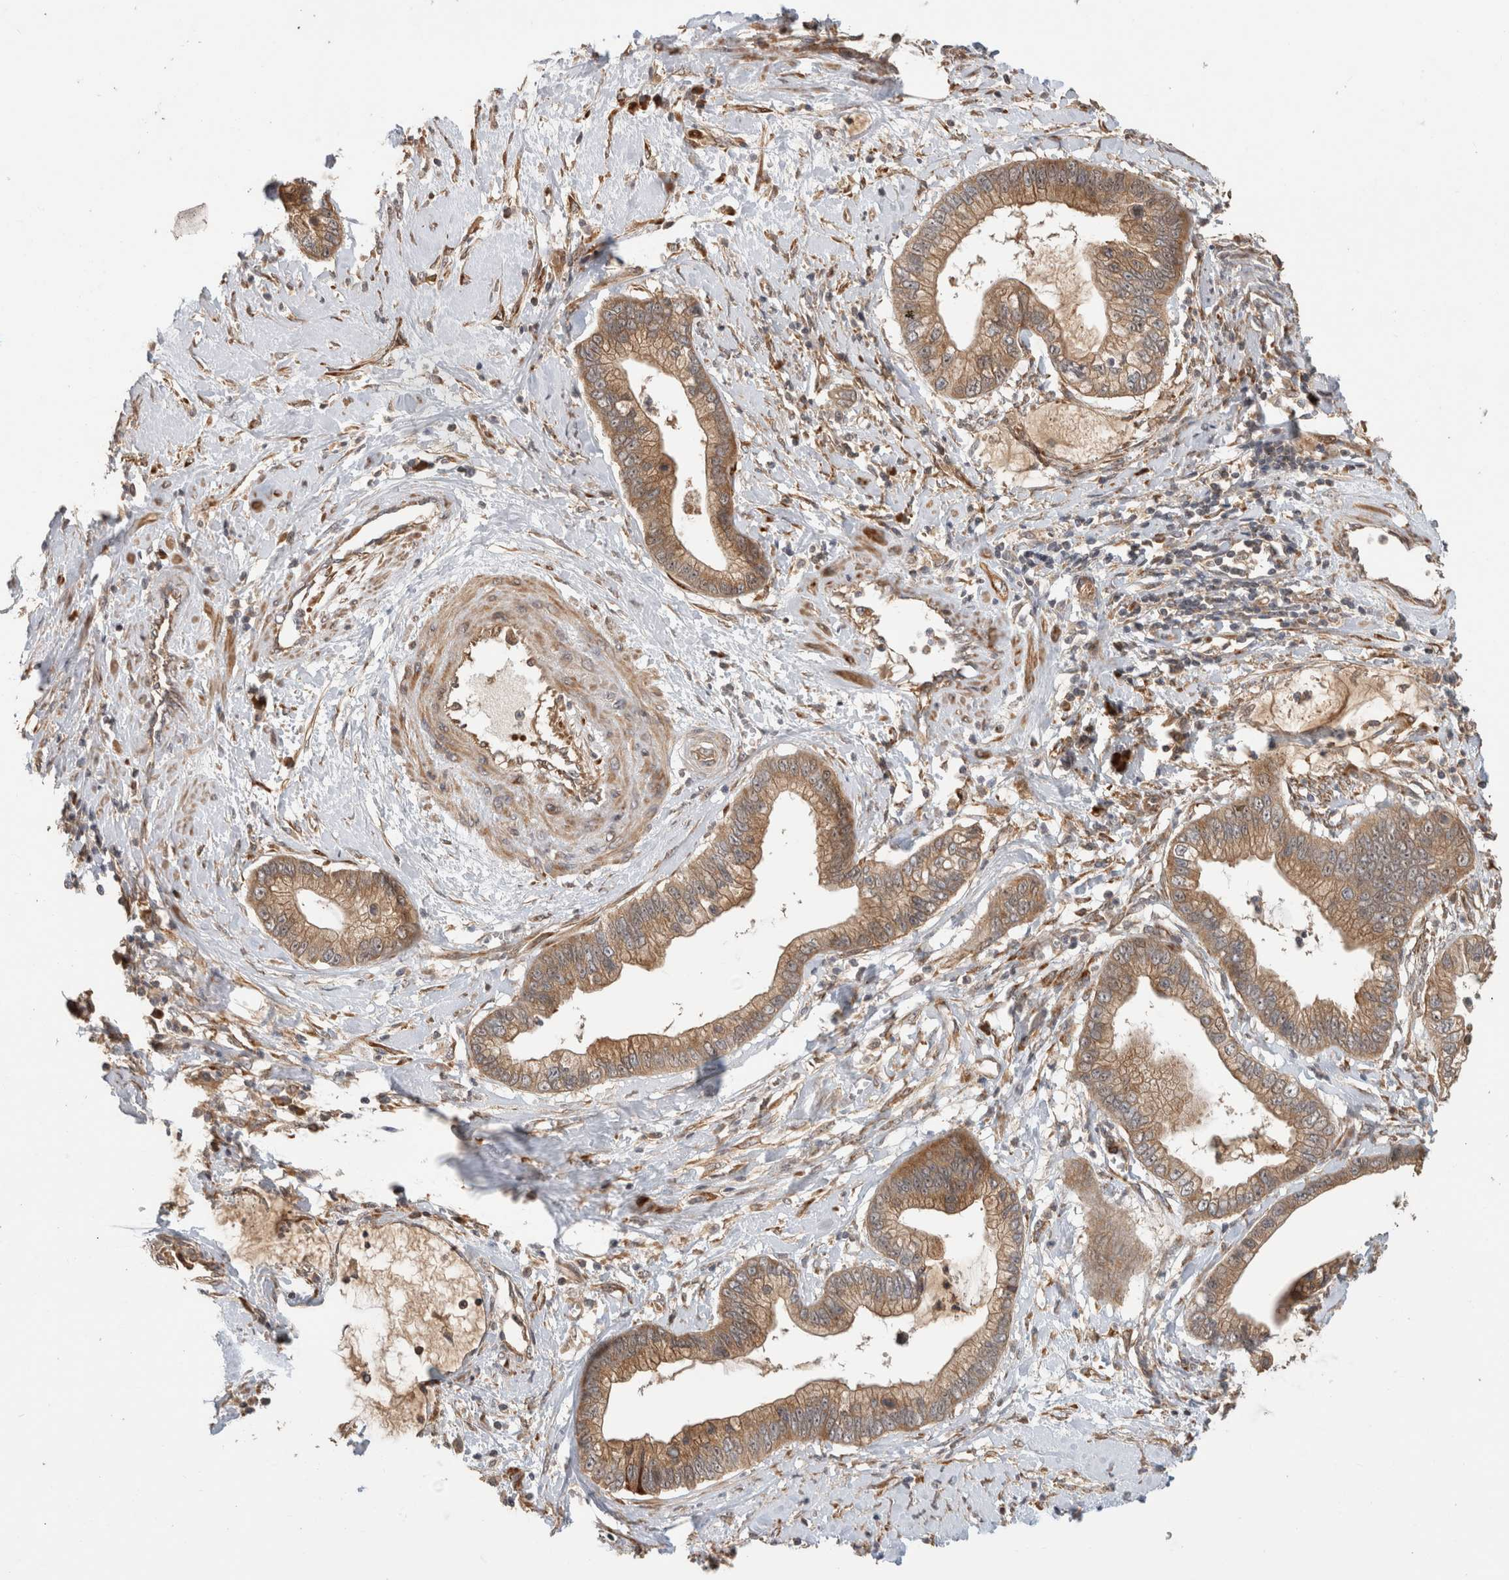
{"staining": {"intensity": "moderate", "quantity": ">75%", "location": "cytoplasmic/membranous"}, "tissue": "cervical cancer", "cell_type": "Tumor cells", "image_type": "cancer", "snomed": [{"axis": "morphology", "description": "Adenocarcinoma, NOS"}, {"axis": "topography", "description": "Cervix"}], "caption": "Immunohistochemistry photomicrograph of neoplastic tissue: human adenocarcinoma (cervical) stained using immunohistochemistry exhibits medium levels of moderate protein expression localized specifically in the cytoplasmic/membranous of tumor cells, appearing as a cytoplasmic/membranous brown color.", "gene": "PCDHB15", "patient": {"sex": "female", "age": 44}}